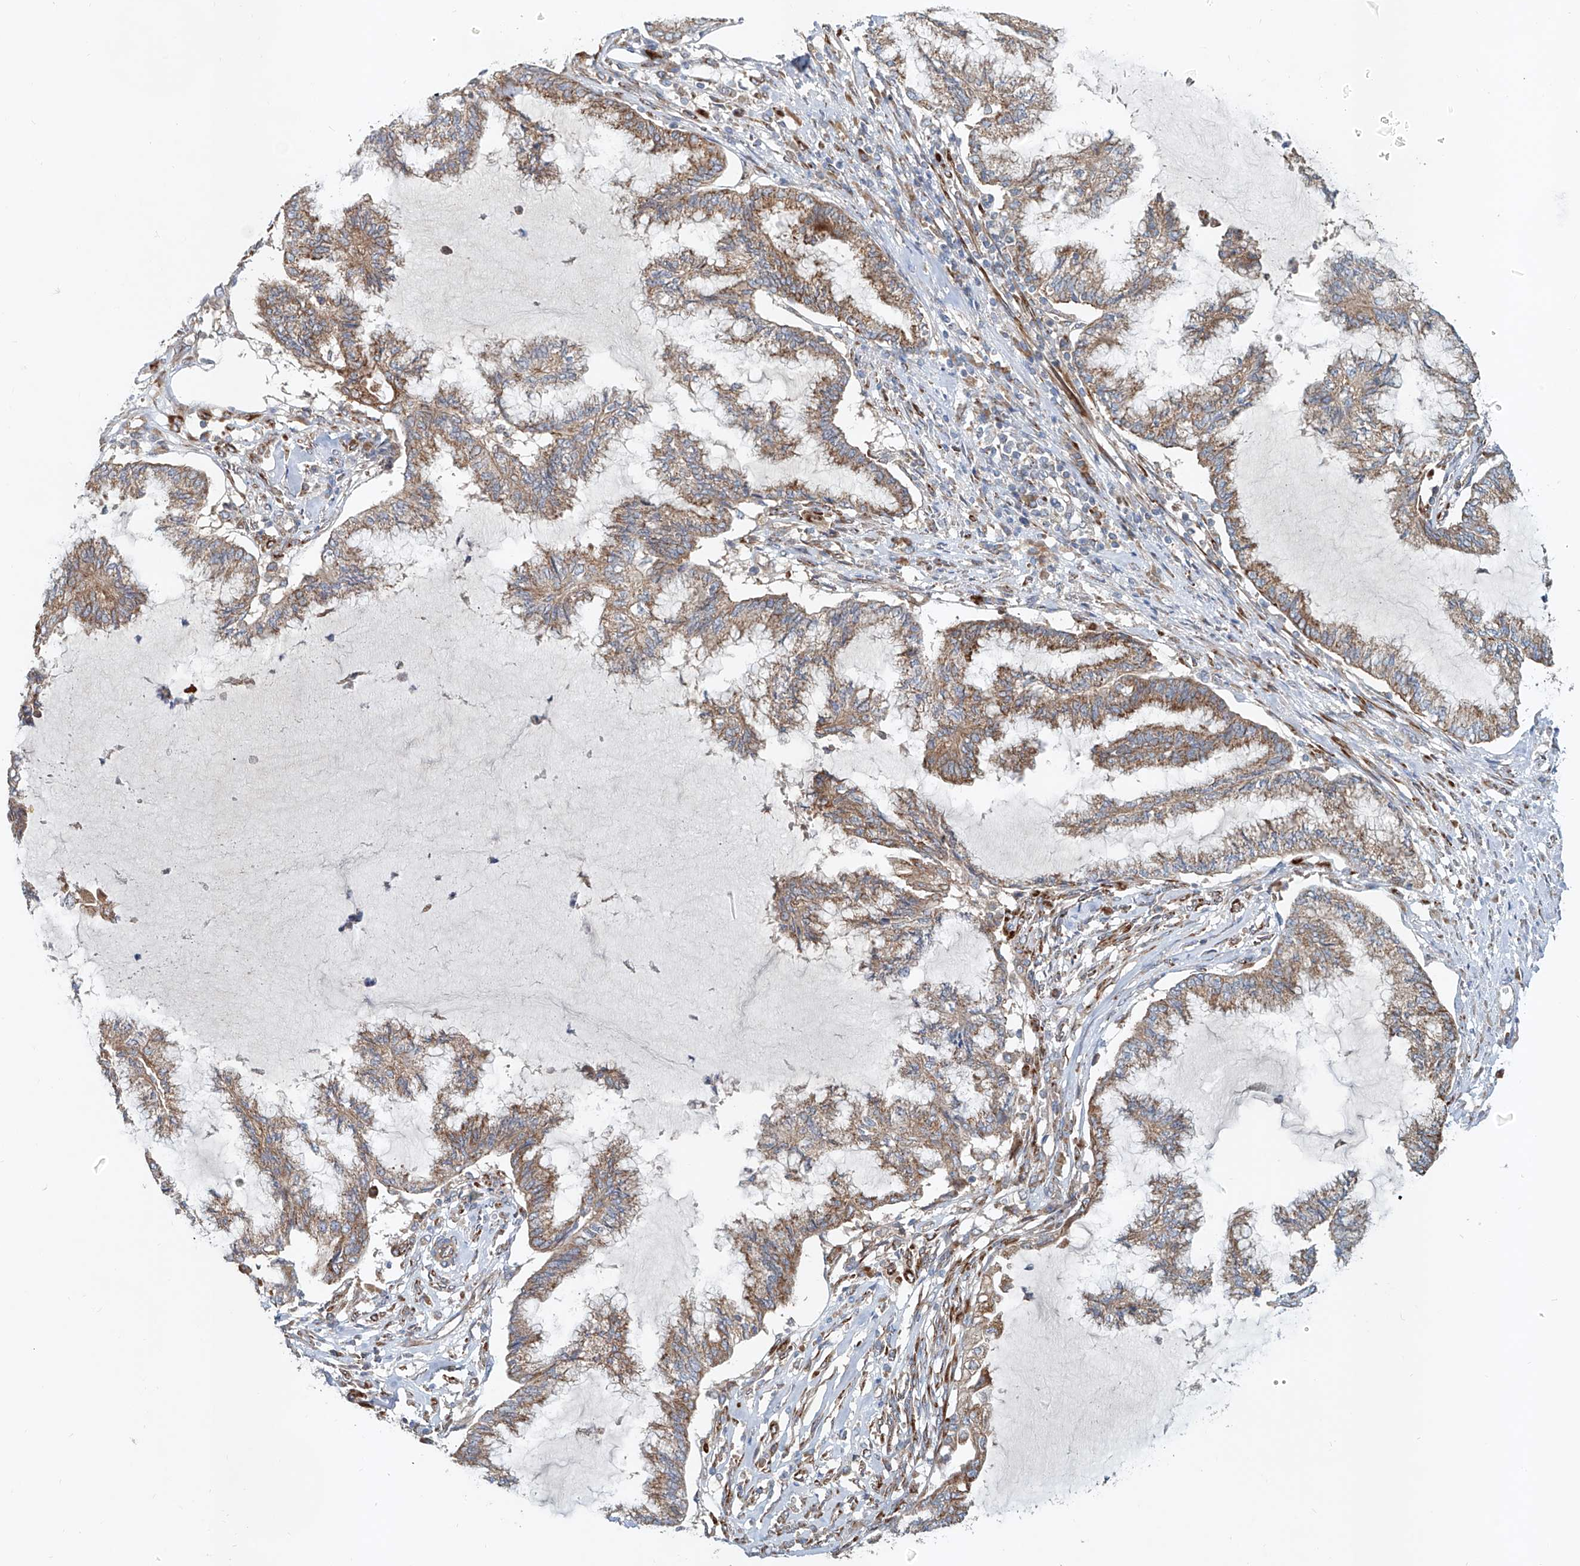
{"staining": {"intensity": "moderate", "quantity": ">75%", "location": "cytoplasmic/membranous"}, "tissue": "endometrial cancer", "cell_type": "Tumor cells", "image_type": "cancer", "snomed": [{"axis": "morphology", "description": "Adenocarcinoma, NOS"}, {"axis": "topography", "description": "Endometrium"}], "caption": "Endometrial cancer was stained to show a protein in brown. There is medium levels of moderate cytoplasmic/membranous expression in approximately >75% of tumor cells.", "gene": "SNAP29", "patient": {"sex": "female", "age": 86}}